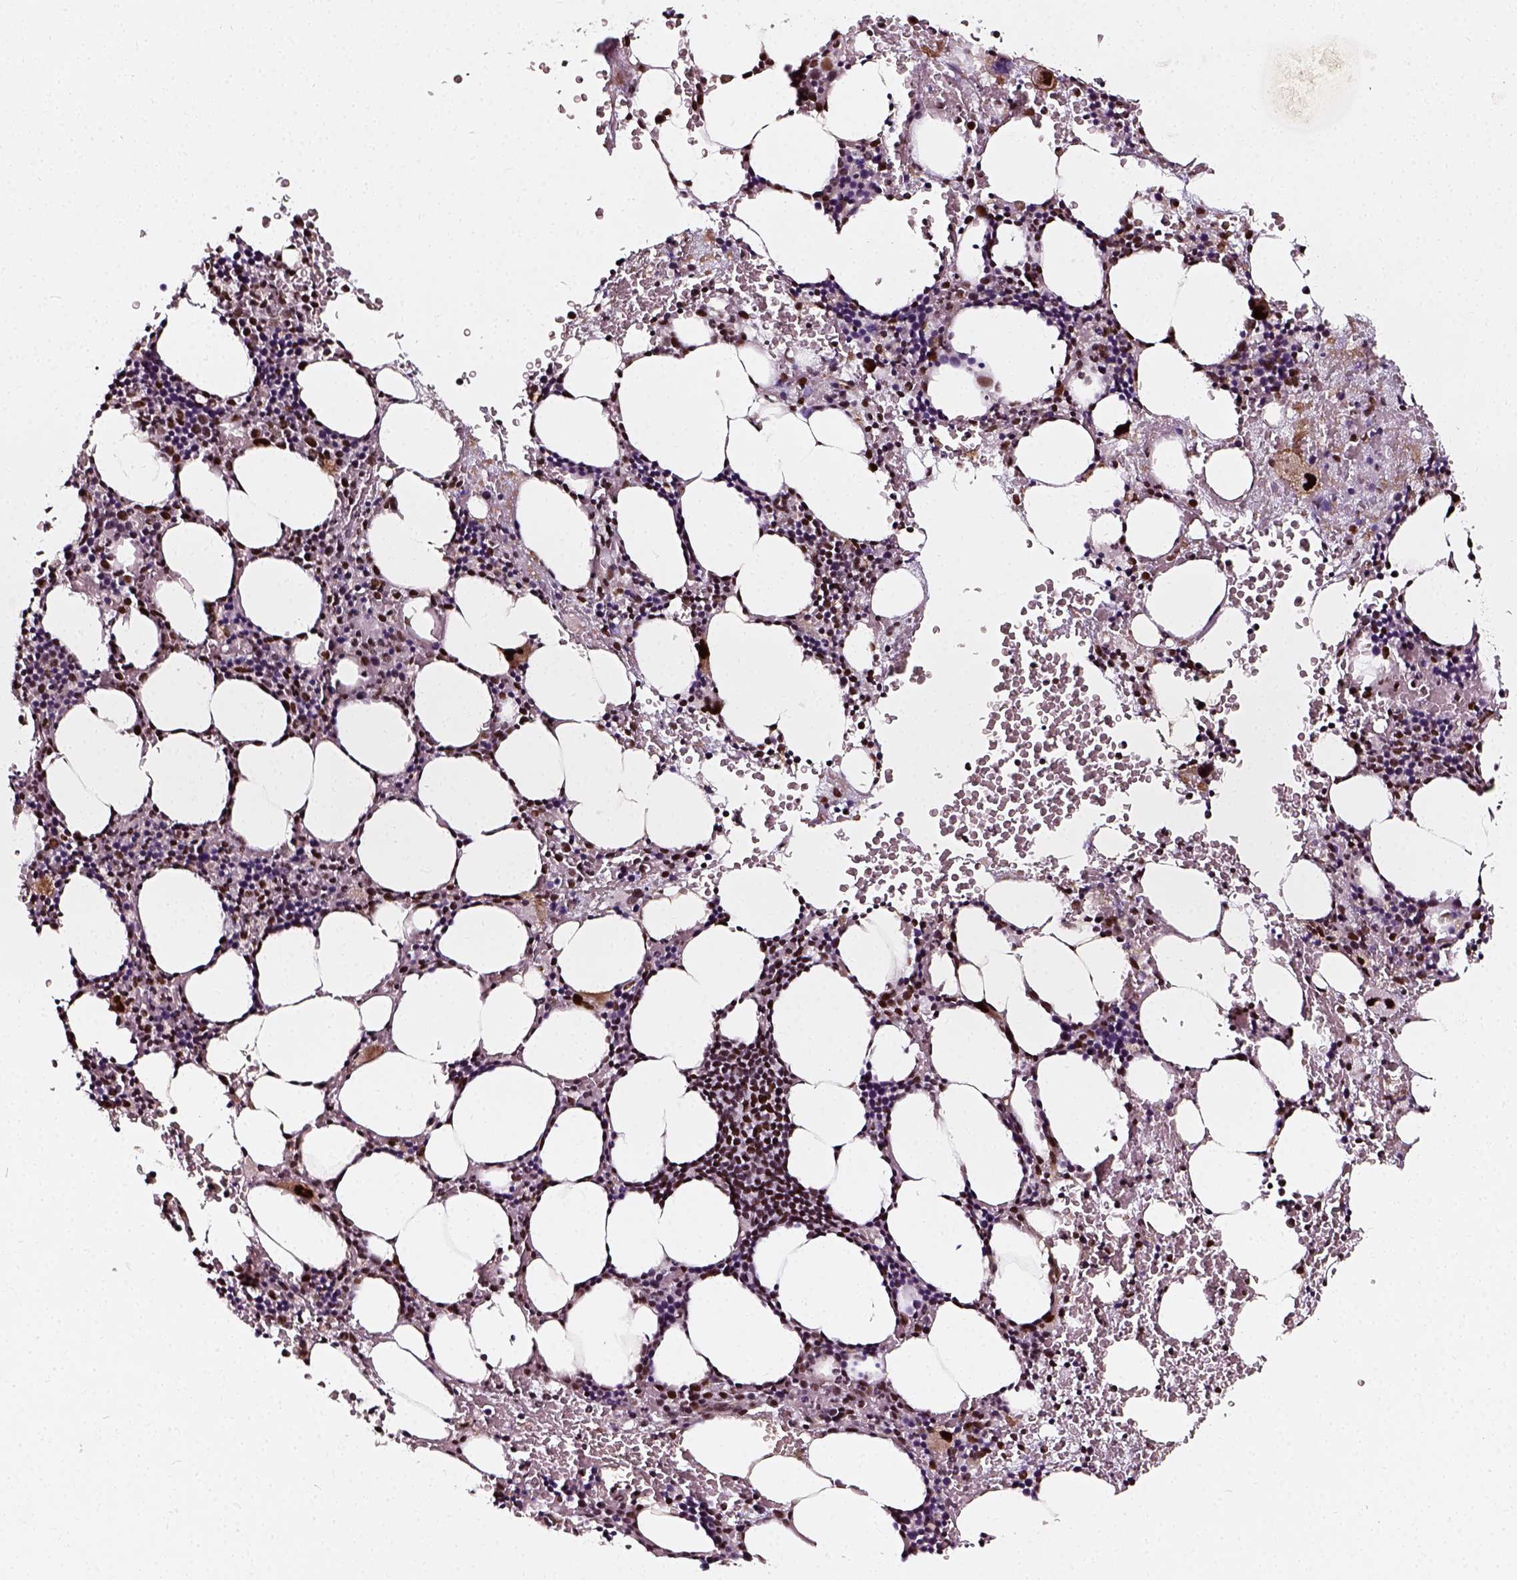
{"staining": {"intensity": "strong", "quantity": "<25%", "location": "nuclear"}, "tissue": "bone marrow", "cell_type": "Hematopoietic cells", "image_type": "normal", "snomed": [{"axis": "morphology", "description": "Normal tissue, NOS"}, {"axis": "topography", "description": "Bone marrow"}], "caption": "Immunohistochemistry (DAB (3,3'-diaminobenzidine)) staining of unremarkable bone marrow shows strong nuclear protein positivity in about <25% of hematopoietic cells.", "gene": "NACC1", "patient": {"sex": "male", "age": 77}}